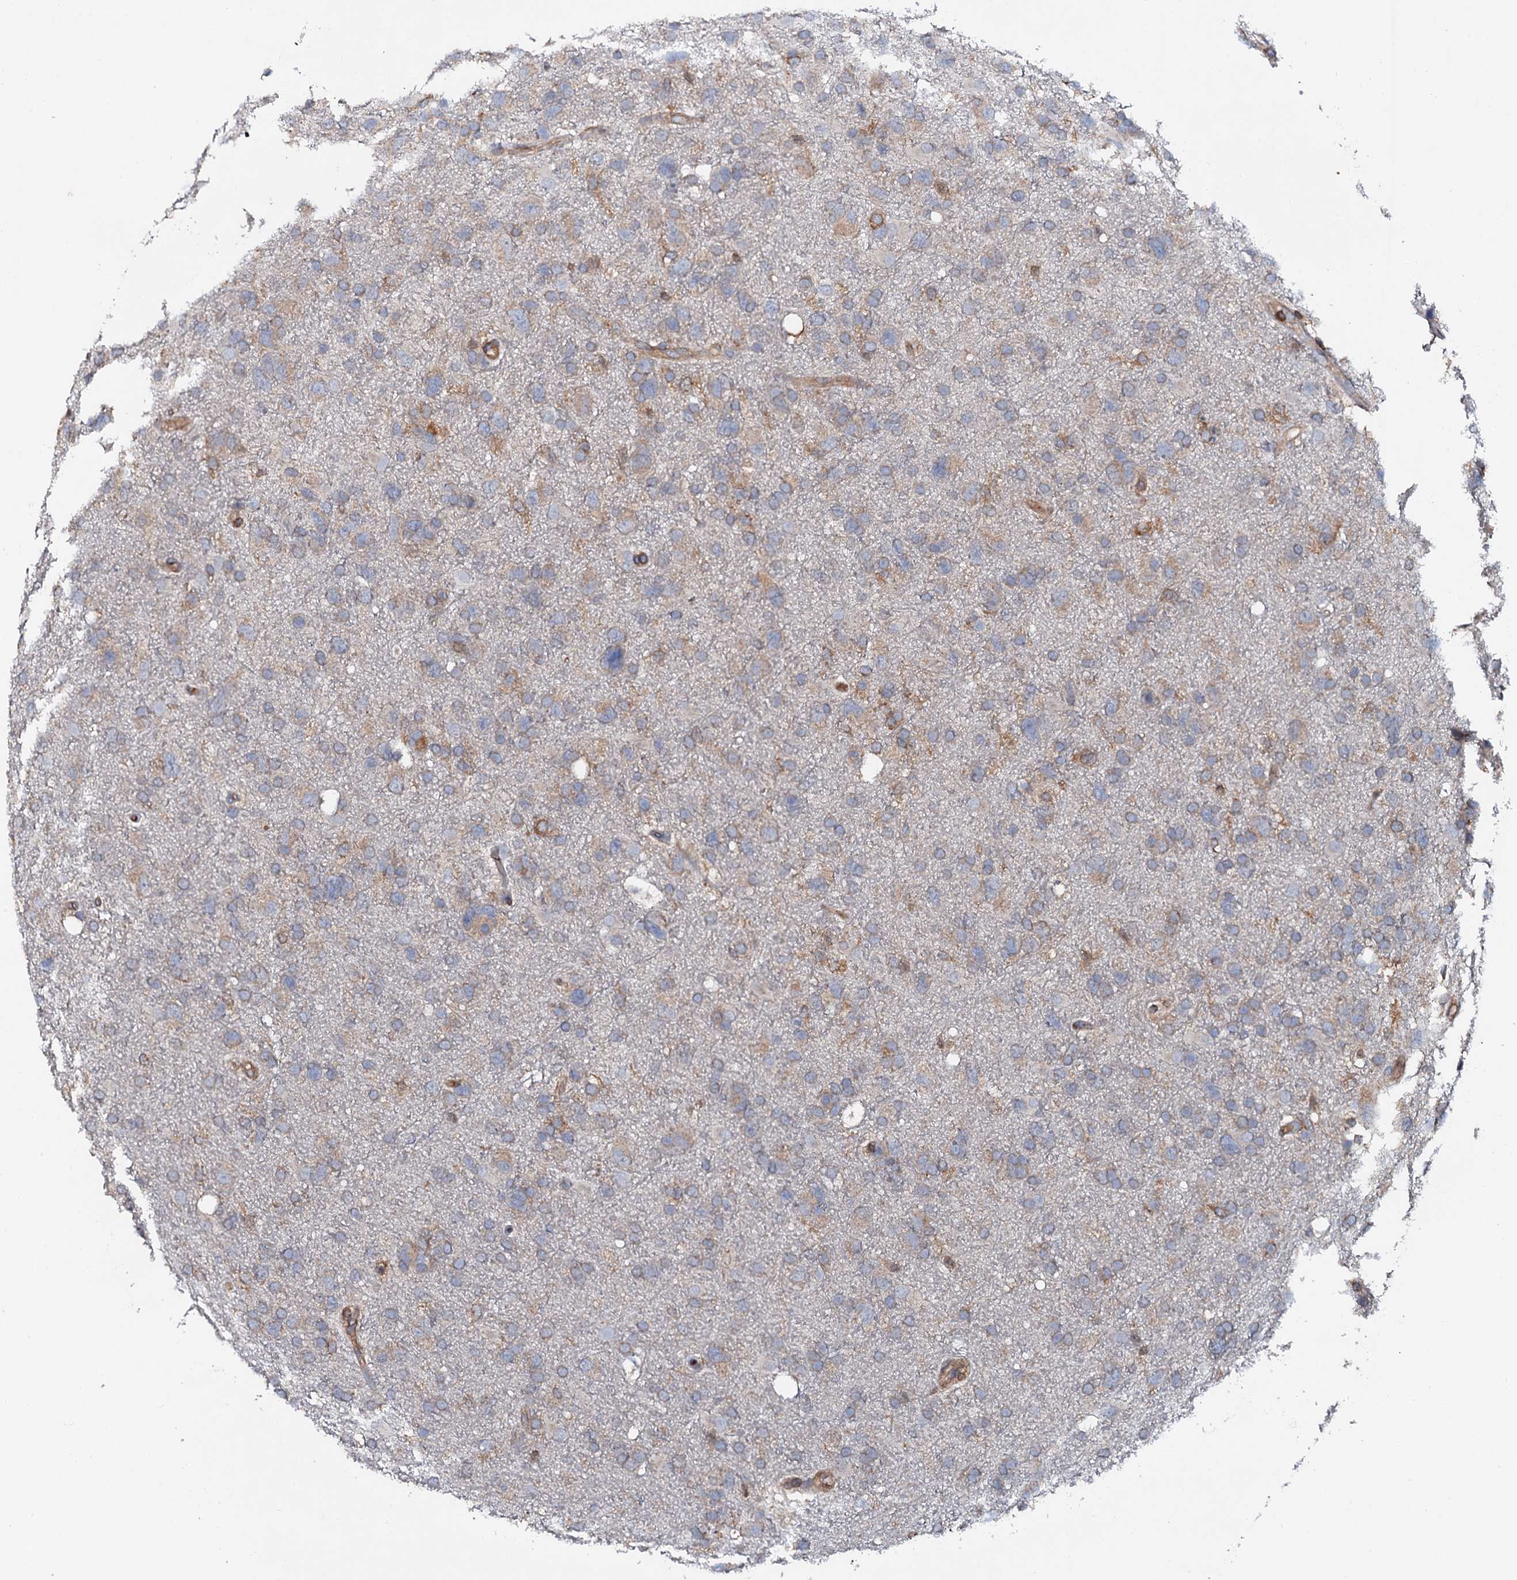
{"staining": {"intensity": "weak", "quantity": "<25%", "location": "cytoplasmic/membranous"}, "tissue": "glioma", "cell_type": "Tumor cells", "image_type": "cancer", "snomed": [{"axis": "morphology", "description": "Glioma, malignant, High grade"}, {"axis": "topography", "description": "Brain"}], "caption": "Immunohistochemistry micrograph of glioma stained for a protein (brown), which exhibits no positivity in tumor cells. Nuclei are stained in blue.", "gene": "GRK2", "patient": {"sex": "male", "age": 61}}